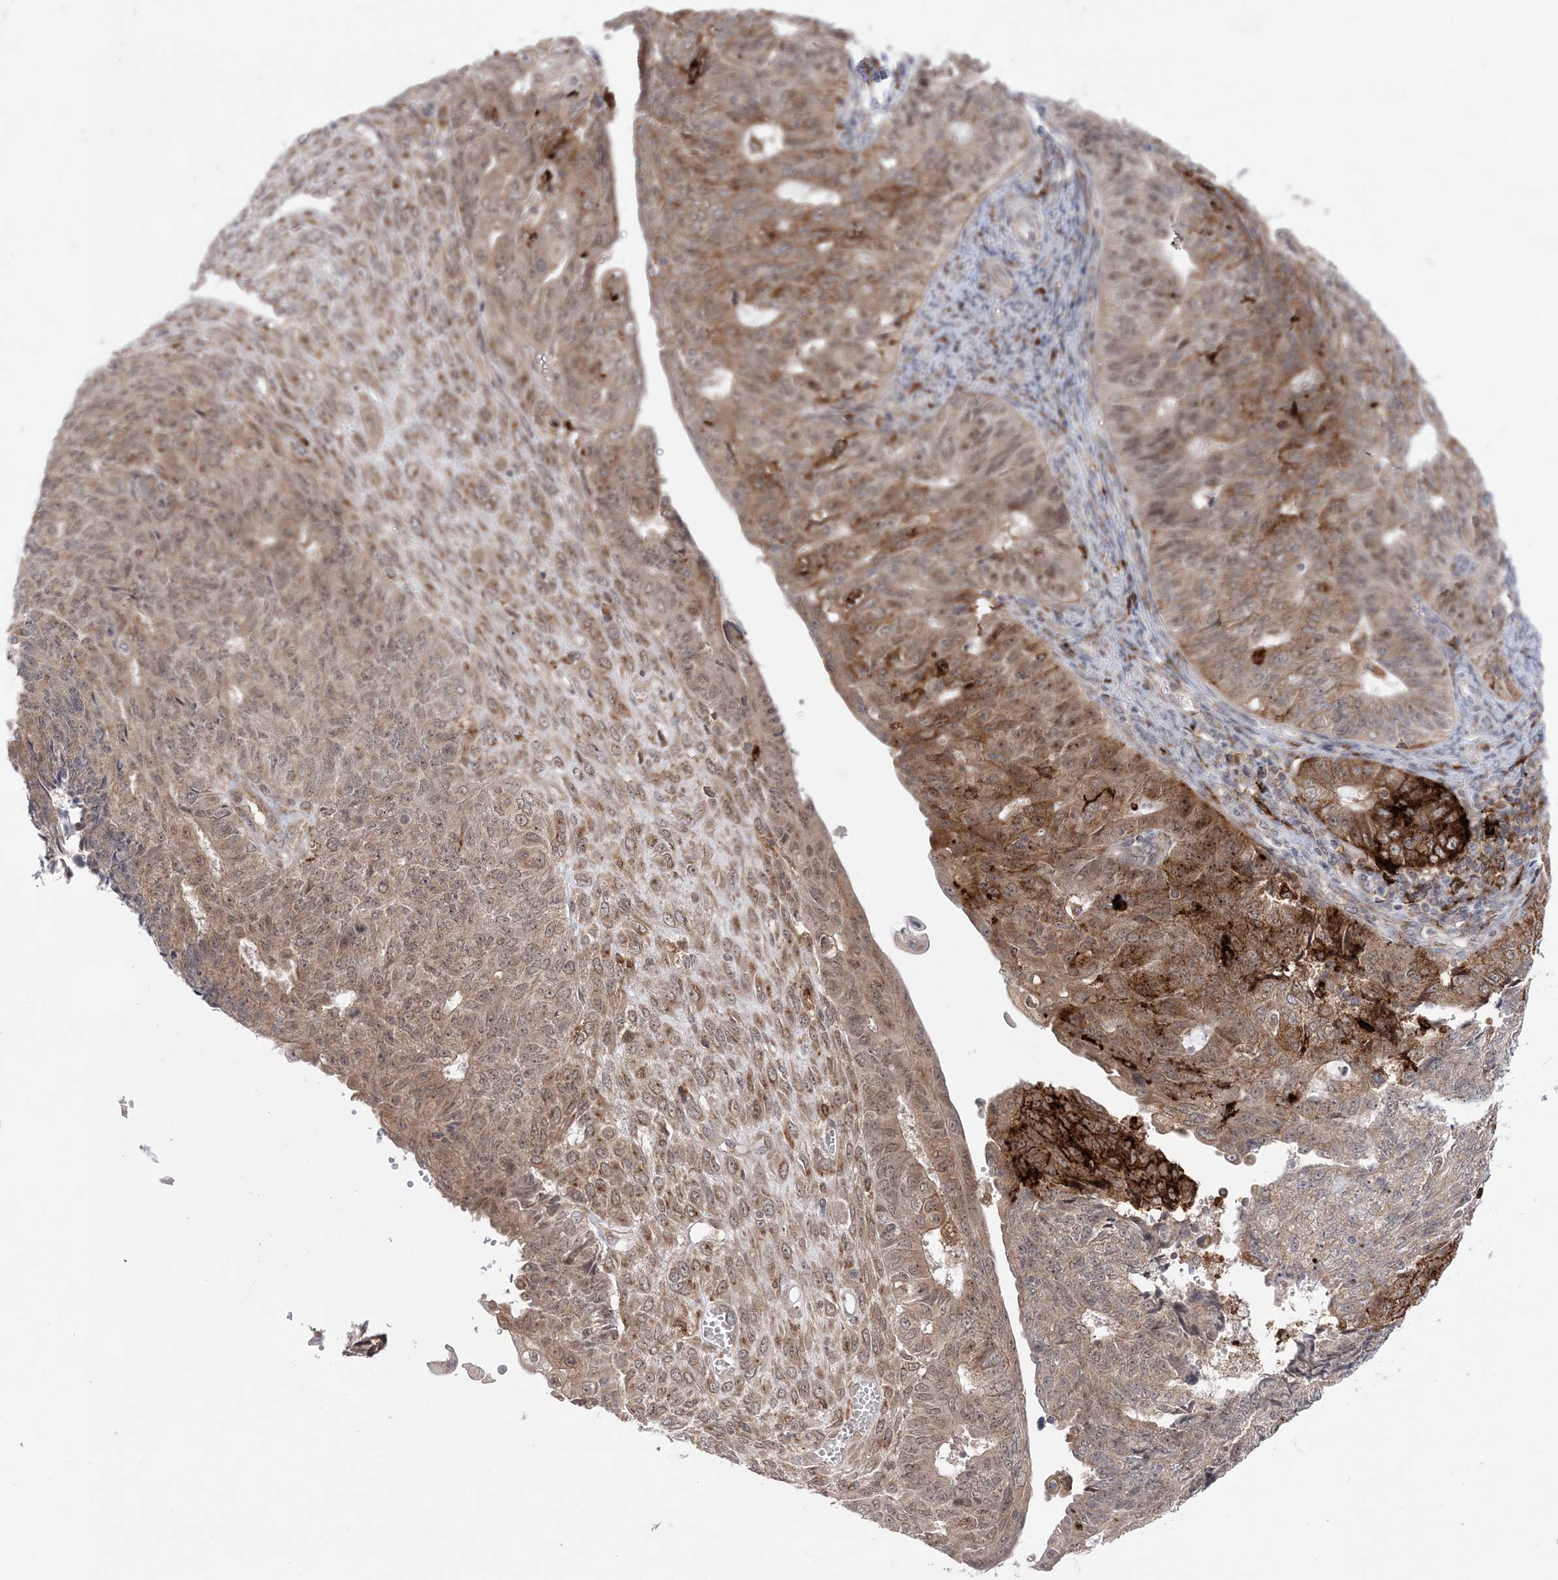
{"staining": {"intensity": "moderate", "quantity": "25%-75%", "location": "cytoplasmic/membranous"}, "tissue": "endometrial cancer", "cell_type": "Tumor cells", "image_type": "cancer", "snomed": [{"axis": "morphology", "description": "Adenocarcinoma, NOS"}, {"axis": "topography", "description": "Endometrium"}], "caption": "High-power microscopy captured an immunohistochemistry (IHC) photomicrograph of adenocarcinoma (endometrial), revealing moderate cytoplasmic/membranous staining in about 25%-75% of tumor cells. Immunohistochemistry stains the protein in brown and the nuclei are stained blue.", "gene": "ANAPC15", "patient": {"sex": "female", "age": 32}}